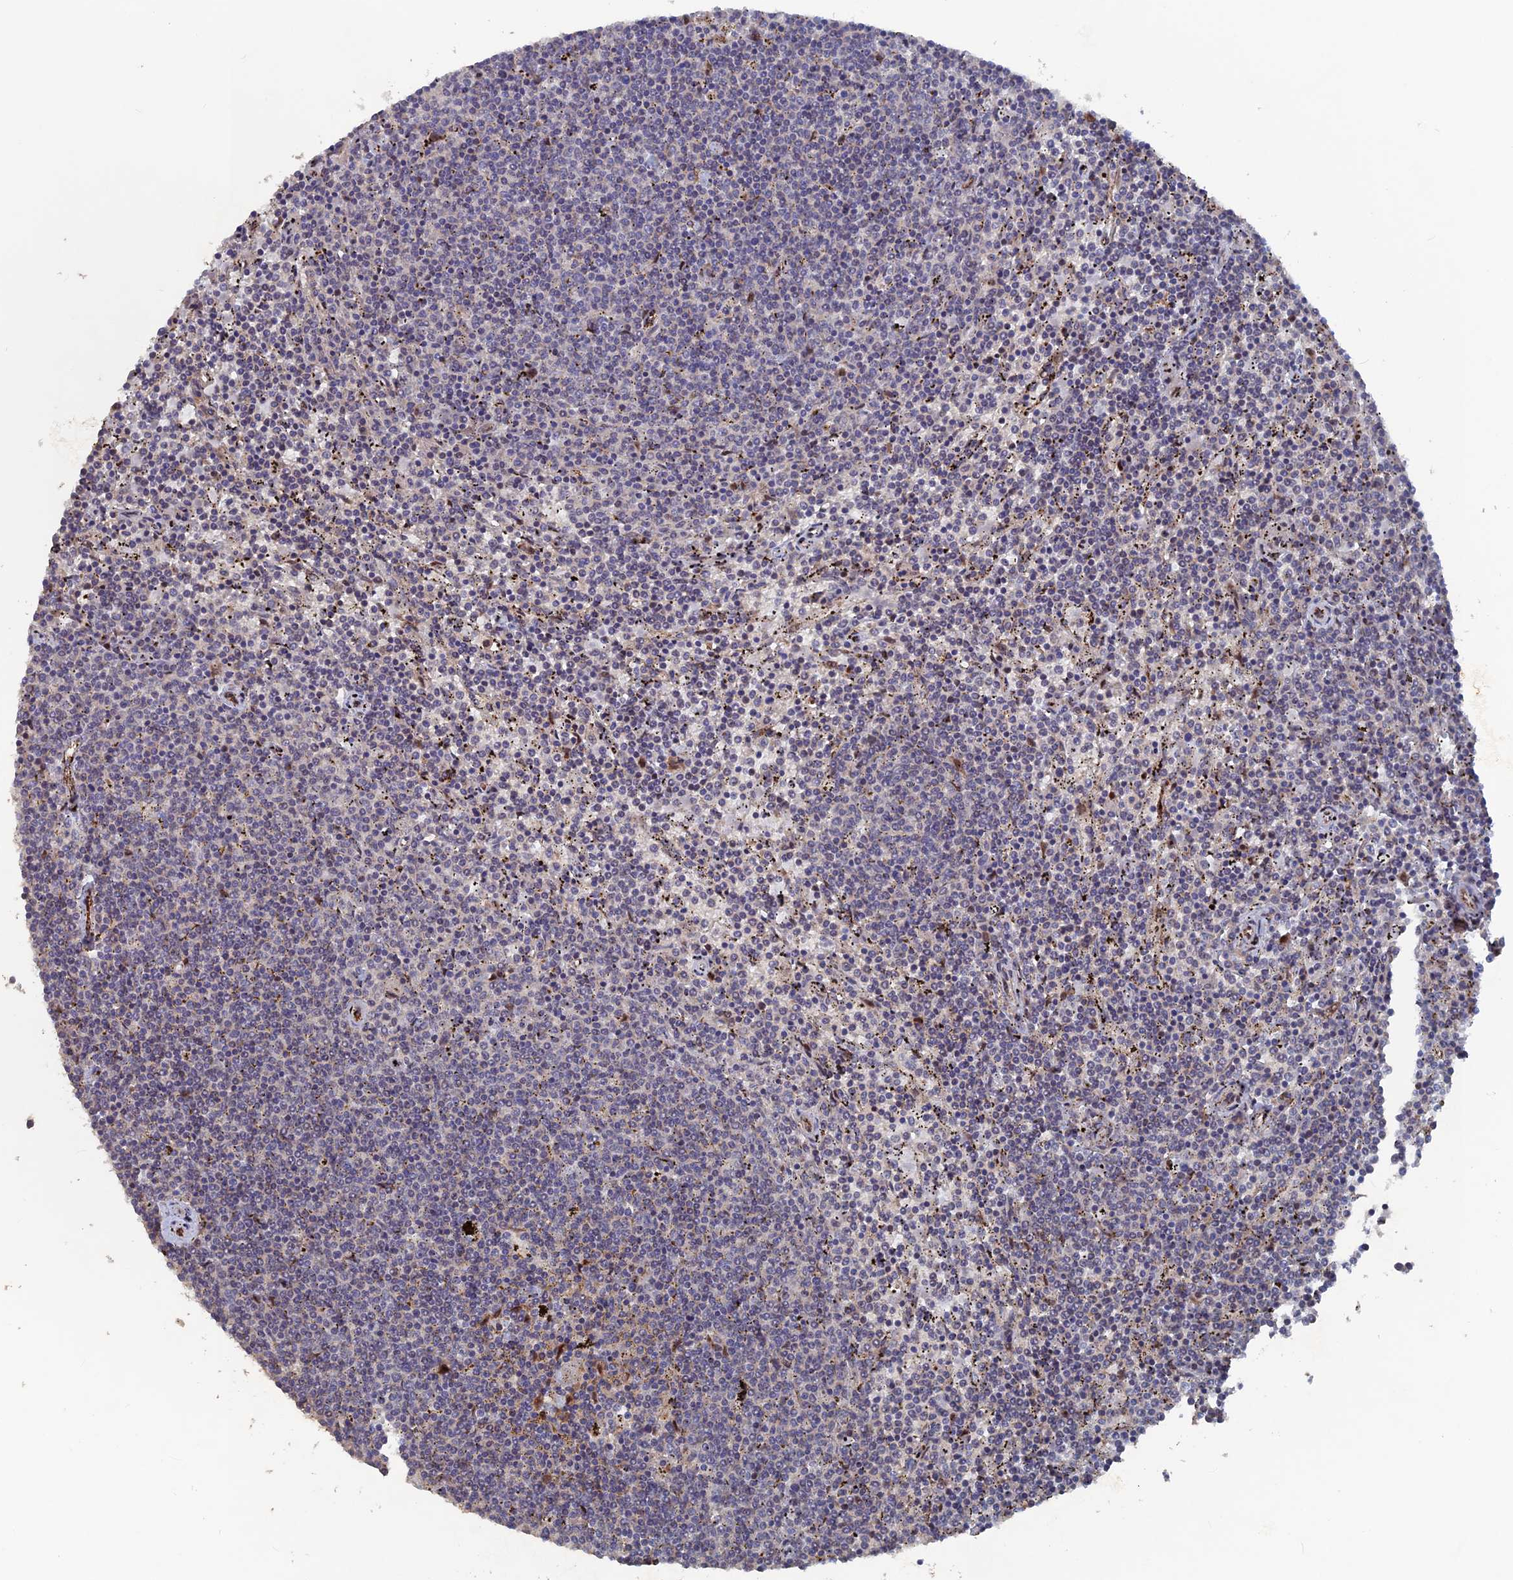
{"staining": {"intensity": "negative", "quantity": "none", "location": "none"}, "tissue": "lymphoma", "cell_type": "Tumor cells", "image_type": "cancer", "snomed": [{"axis": "morphology", "description": "Malignant lymphoma, non-Hodgkin's type, Low grade"}, {"axis": "topography", "description": "Spleen"}], "caption": "Low-grade malignant lymphoma, non-Hodgkin's type stained for a protein using IHC reveals no positivity tumor cells.", "gene": "SH3D21", "patient": {"sex": "female", "age": 50}}